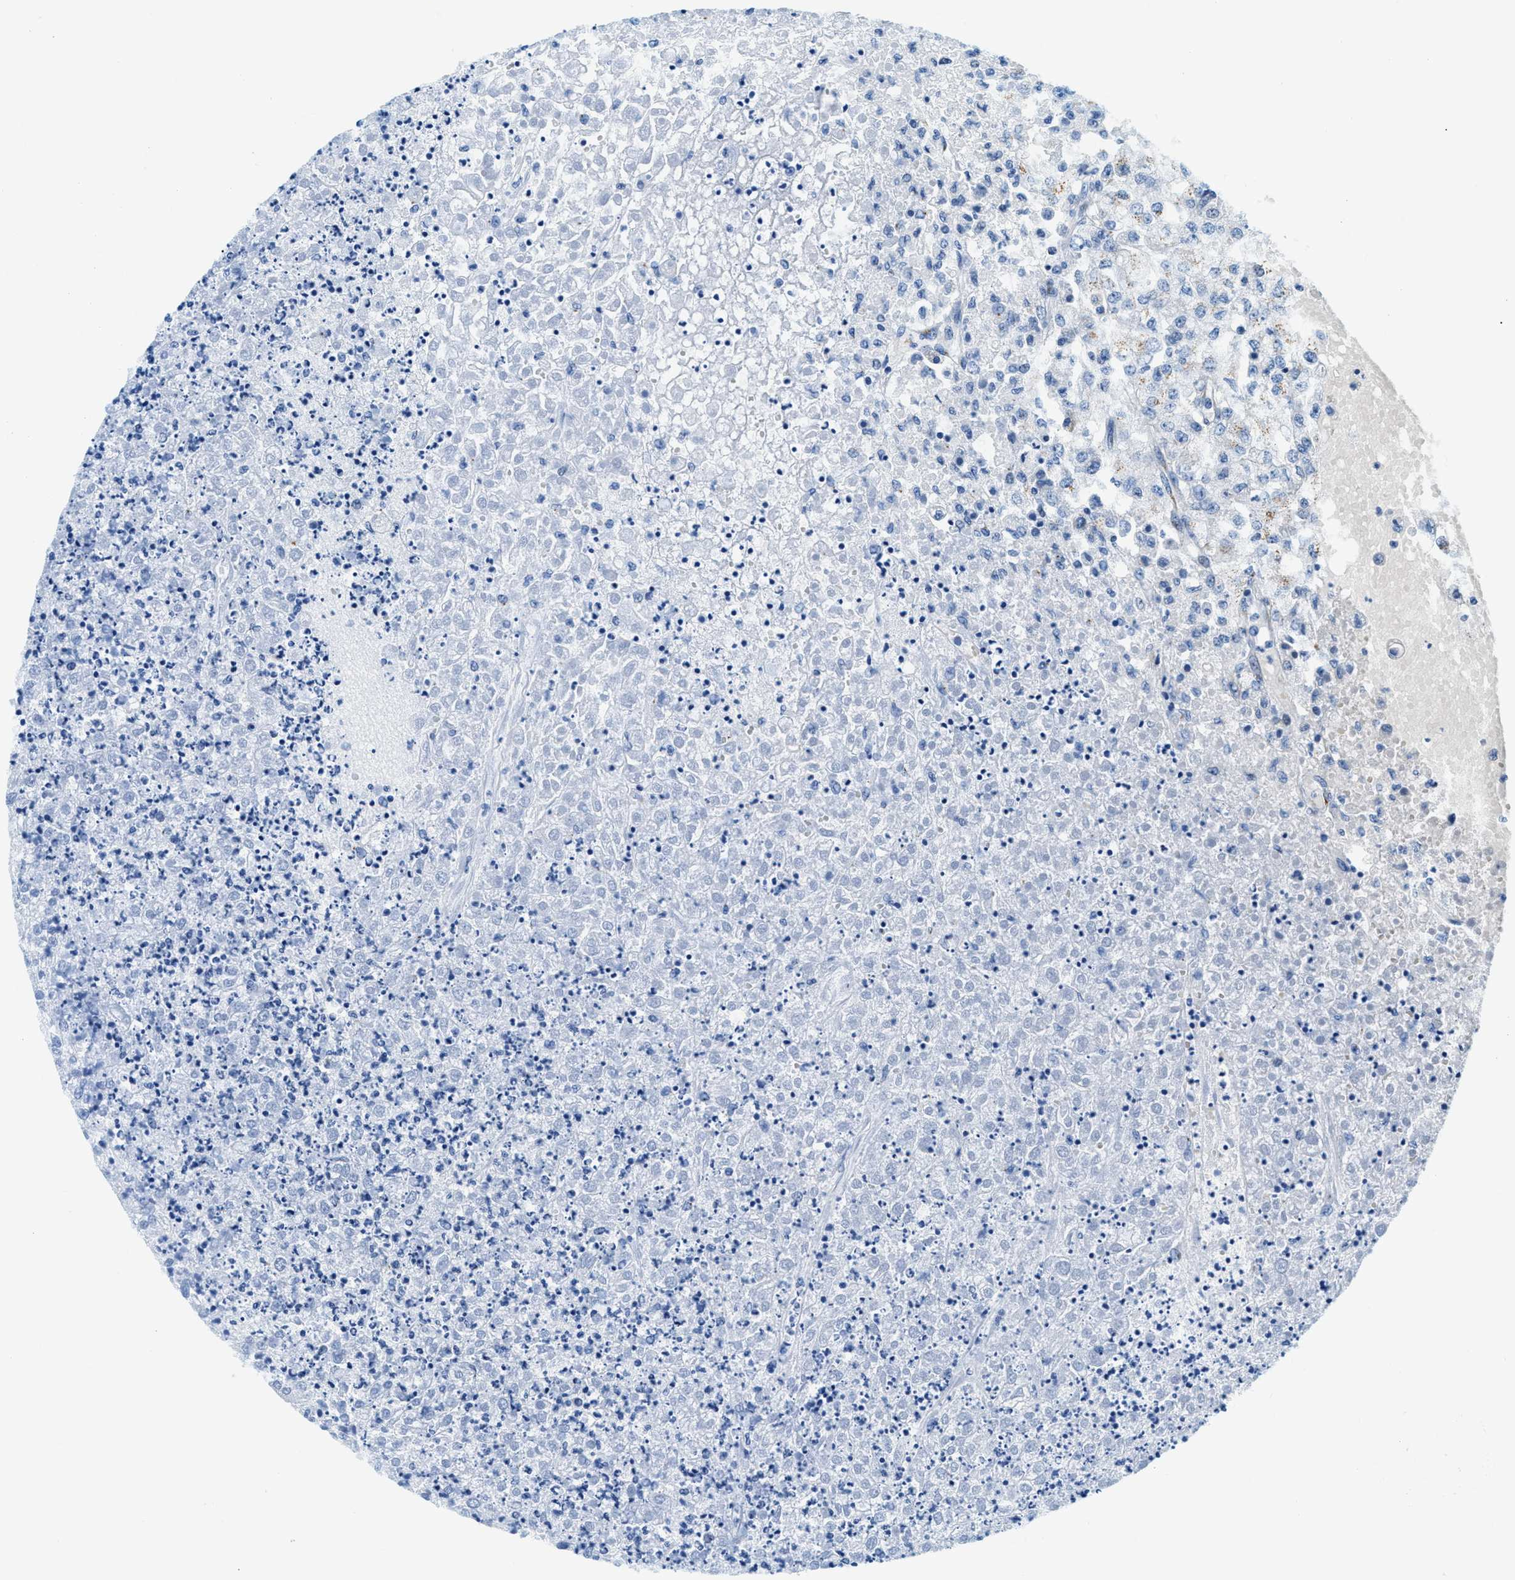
{"staining": {"intensity": "negative", "quantity": "none", "location": "none"}, "tissue": "renal cancer", "cell_type": "Tumor cells", "image_type": "cancer", "snomed": [{"axis": "morphology", "description": "Adenocarcinoma, NOS"}, {"axis": "topography", "description": "Kidney"}], "caption": "Immunohistochemical staining of adenocarcinoma (renal) displays no significant staining in tumor cells. The staining was performed using DAB (3,3'-diaminobenzidine) to visualize the protein expression in brown, while the nuclei were stained in blue with hematoxylin (Magnification: 20x).", "gene": "VPS53", "patient": {"sex": "female", "age": 54}}